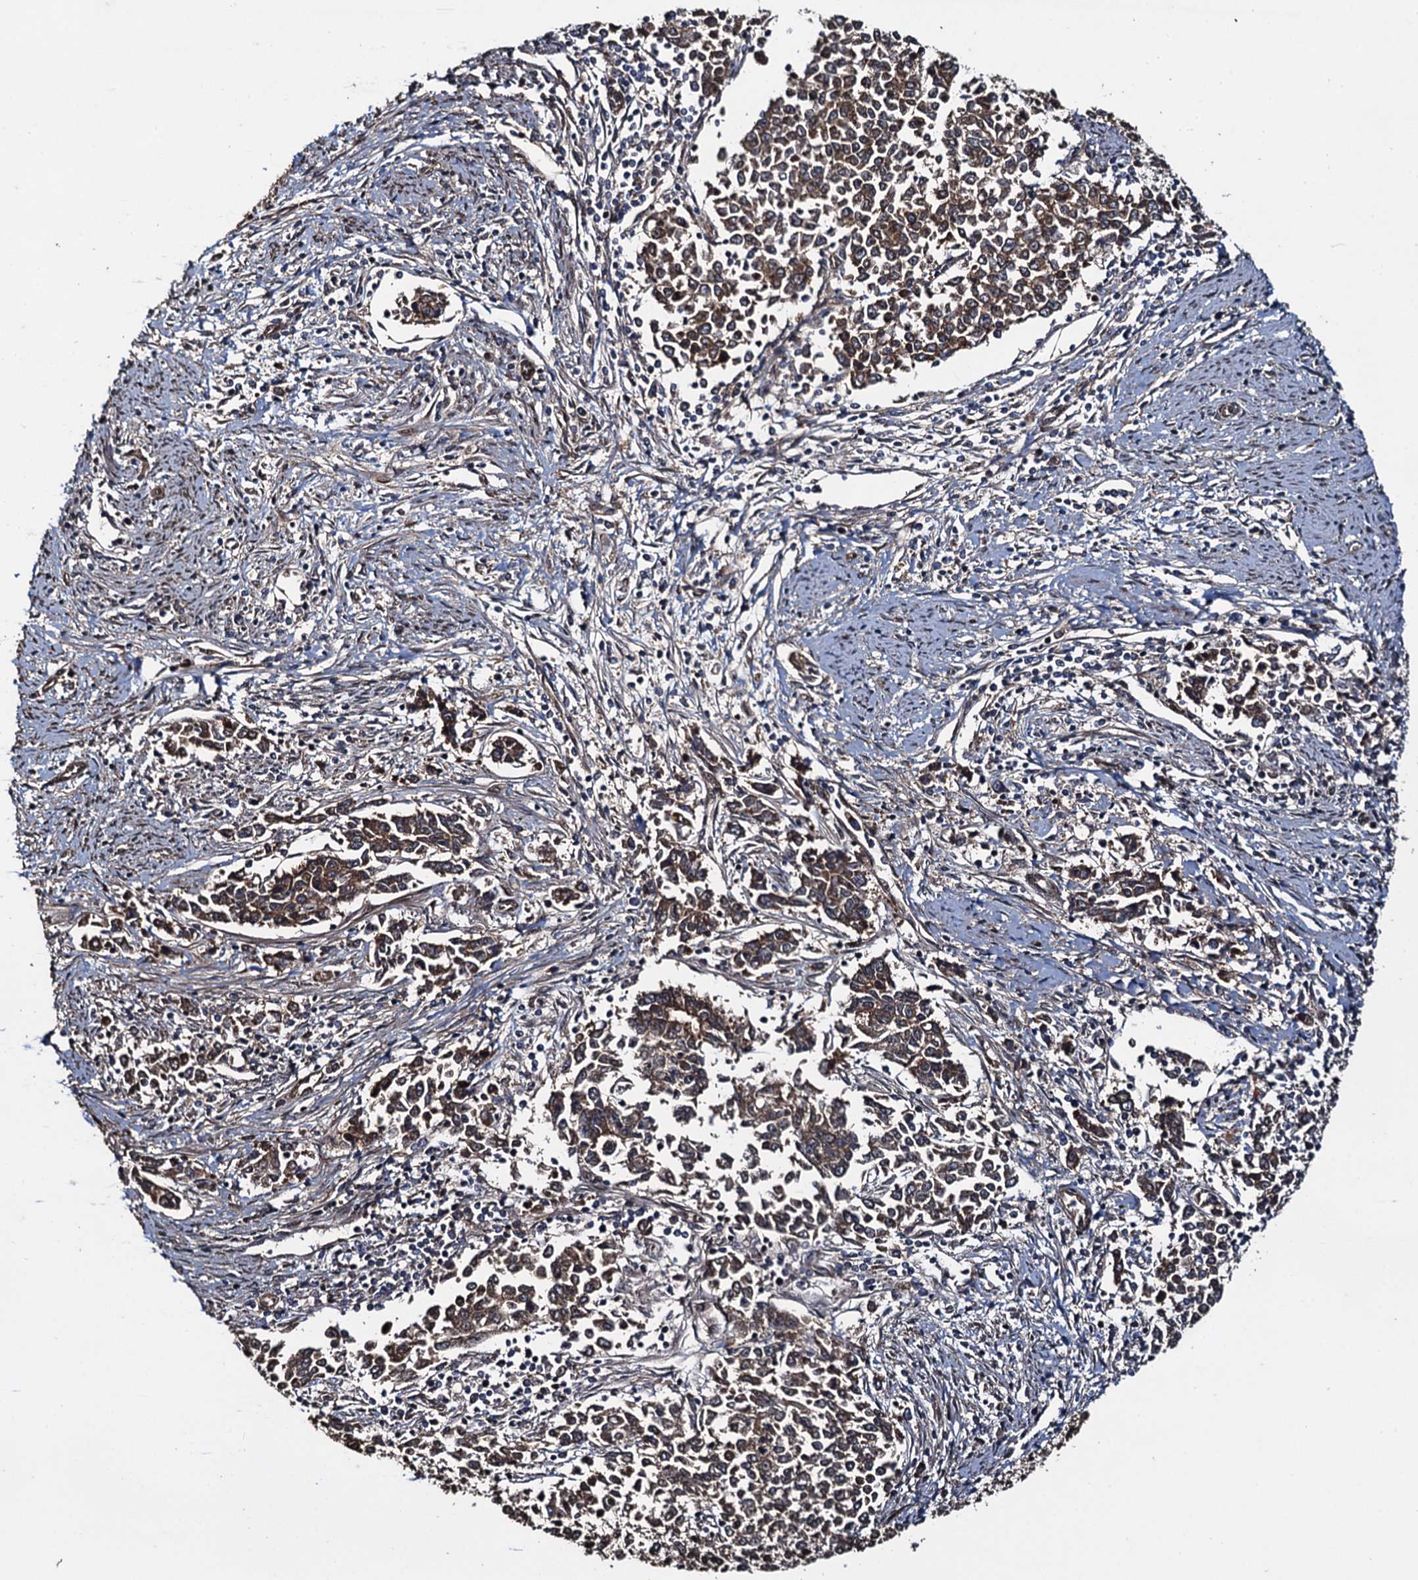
{"staining": {"intensity": "moderate", "quantity": ">75%", "location": "cytoplasmic/membranous"}, "tissue": "endometrial cancer", "cell_type": "Tumor cells", "image_type": "cancer", "snomed": [{"axis": "morphology", "description": "Adenocarcinoma, NOS"}, {"axis": "topography", "description": "Endometrium"}], "caption": "A photomicrograph showing moderate cytoplasmic/membranous positivity in about >75% of tumor cells in endometrial cancer, as visualized by brown immunohistochemical staining.", "gene": "RHOBTB1", "patient": {"sex": "female", "age": 50}}